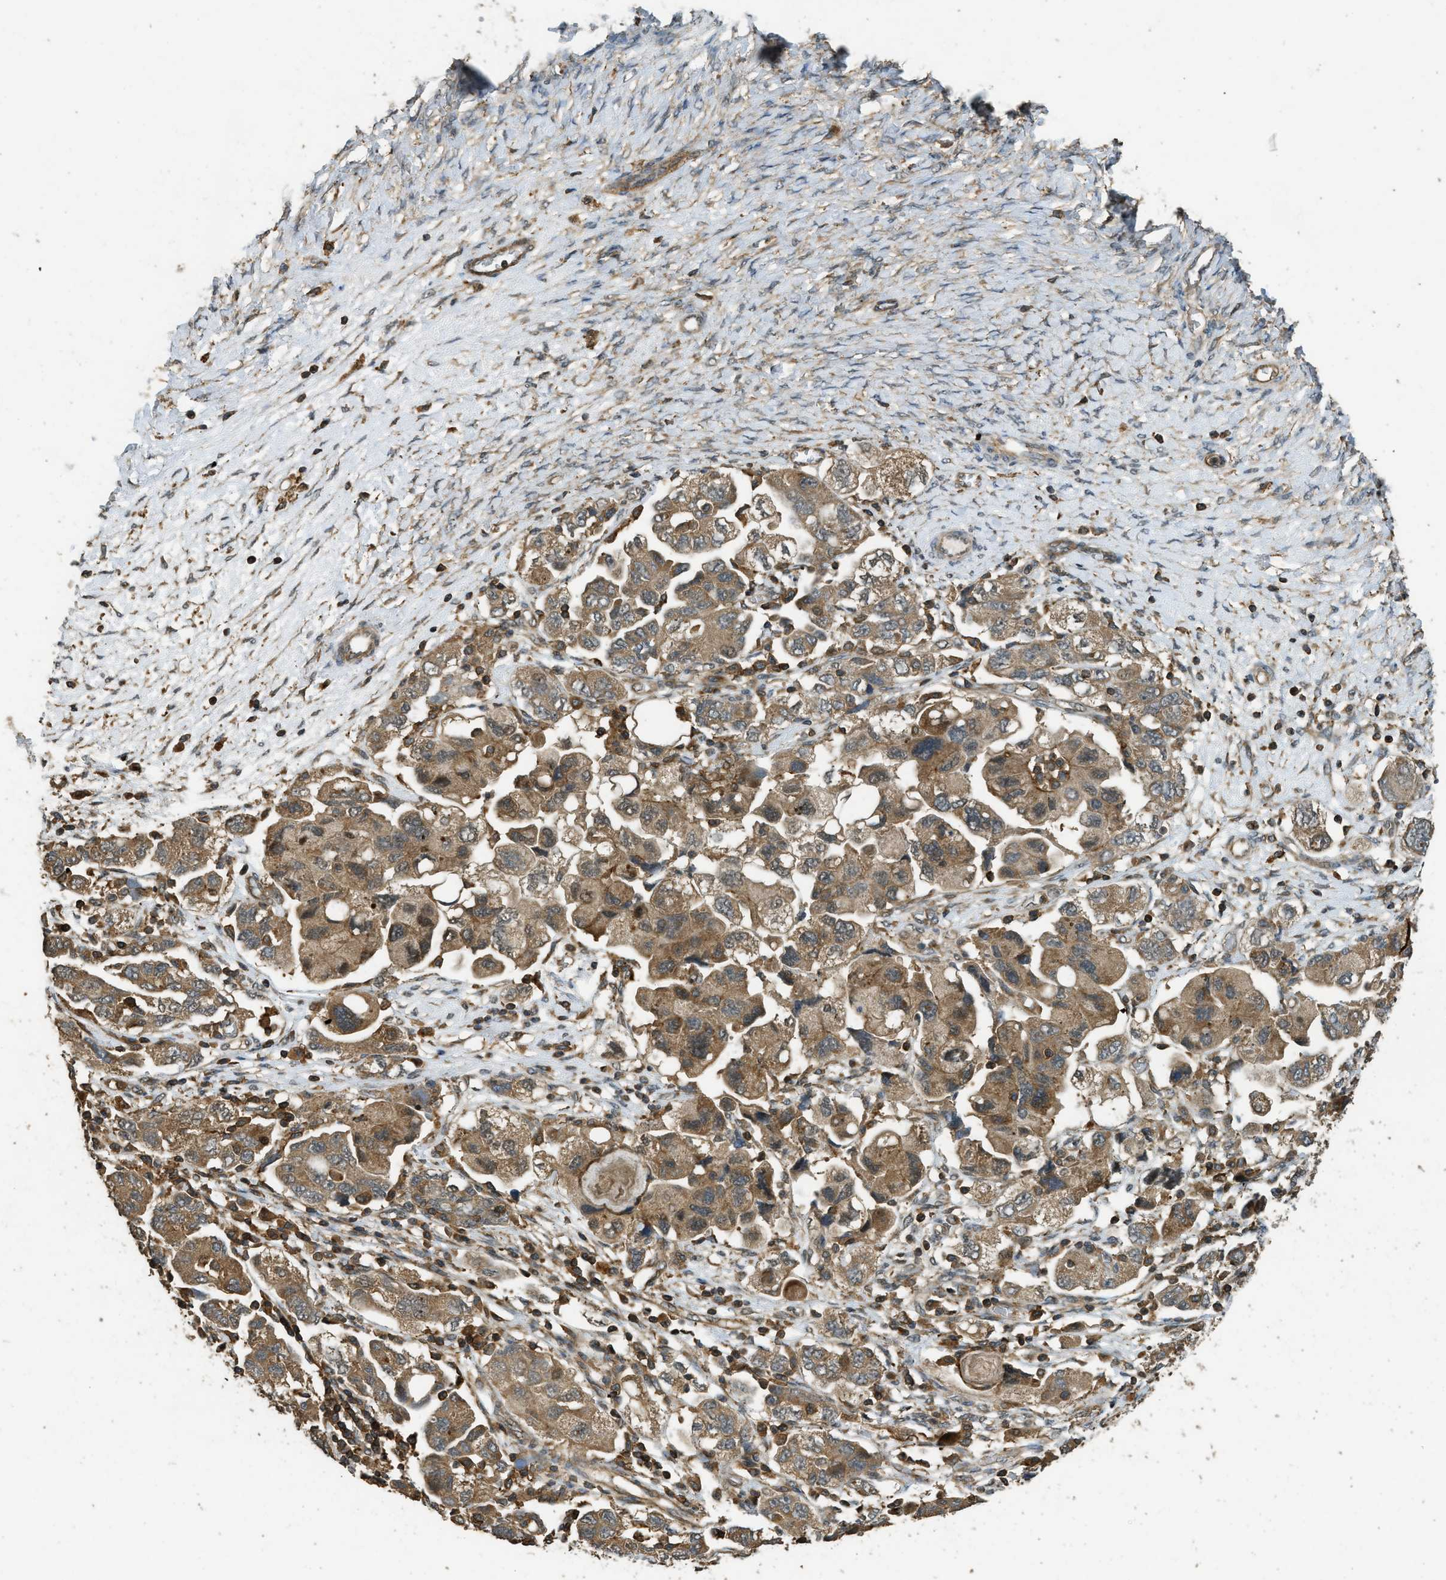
{"staining": {"intensity": "moderate", "quantity": ">75%", "location": "cytoplasmic/membranous"}, "tissue": "ovarian cancer", "cell_type": "Tumor cells", "image_type": "cancer", "snomed": [{"axis": "morphology", "description": "Carcinoma, NOS"}, {"axis": "morphology", "description": "Cystadenocarcinoma, serous, NOS"}, {"axis": "topography", "description": "Ovary"}], "caption": "Tumor cells reveal medium levels of moderate cytoplasmic/membranous expression in about >75% of cells in carcinoma (ovarian).", "gene": "PPP6R3", "patient": {"sex": "female", "age": 69}}